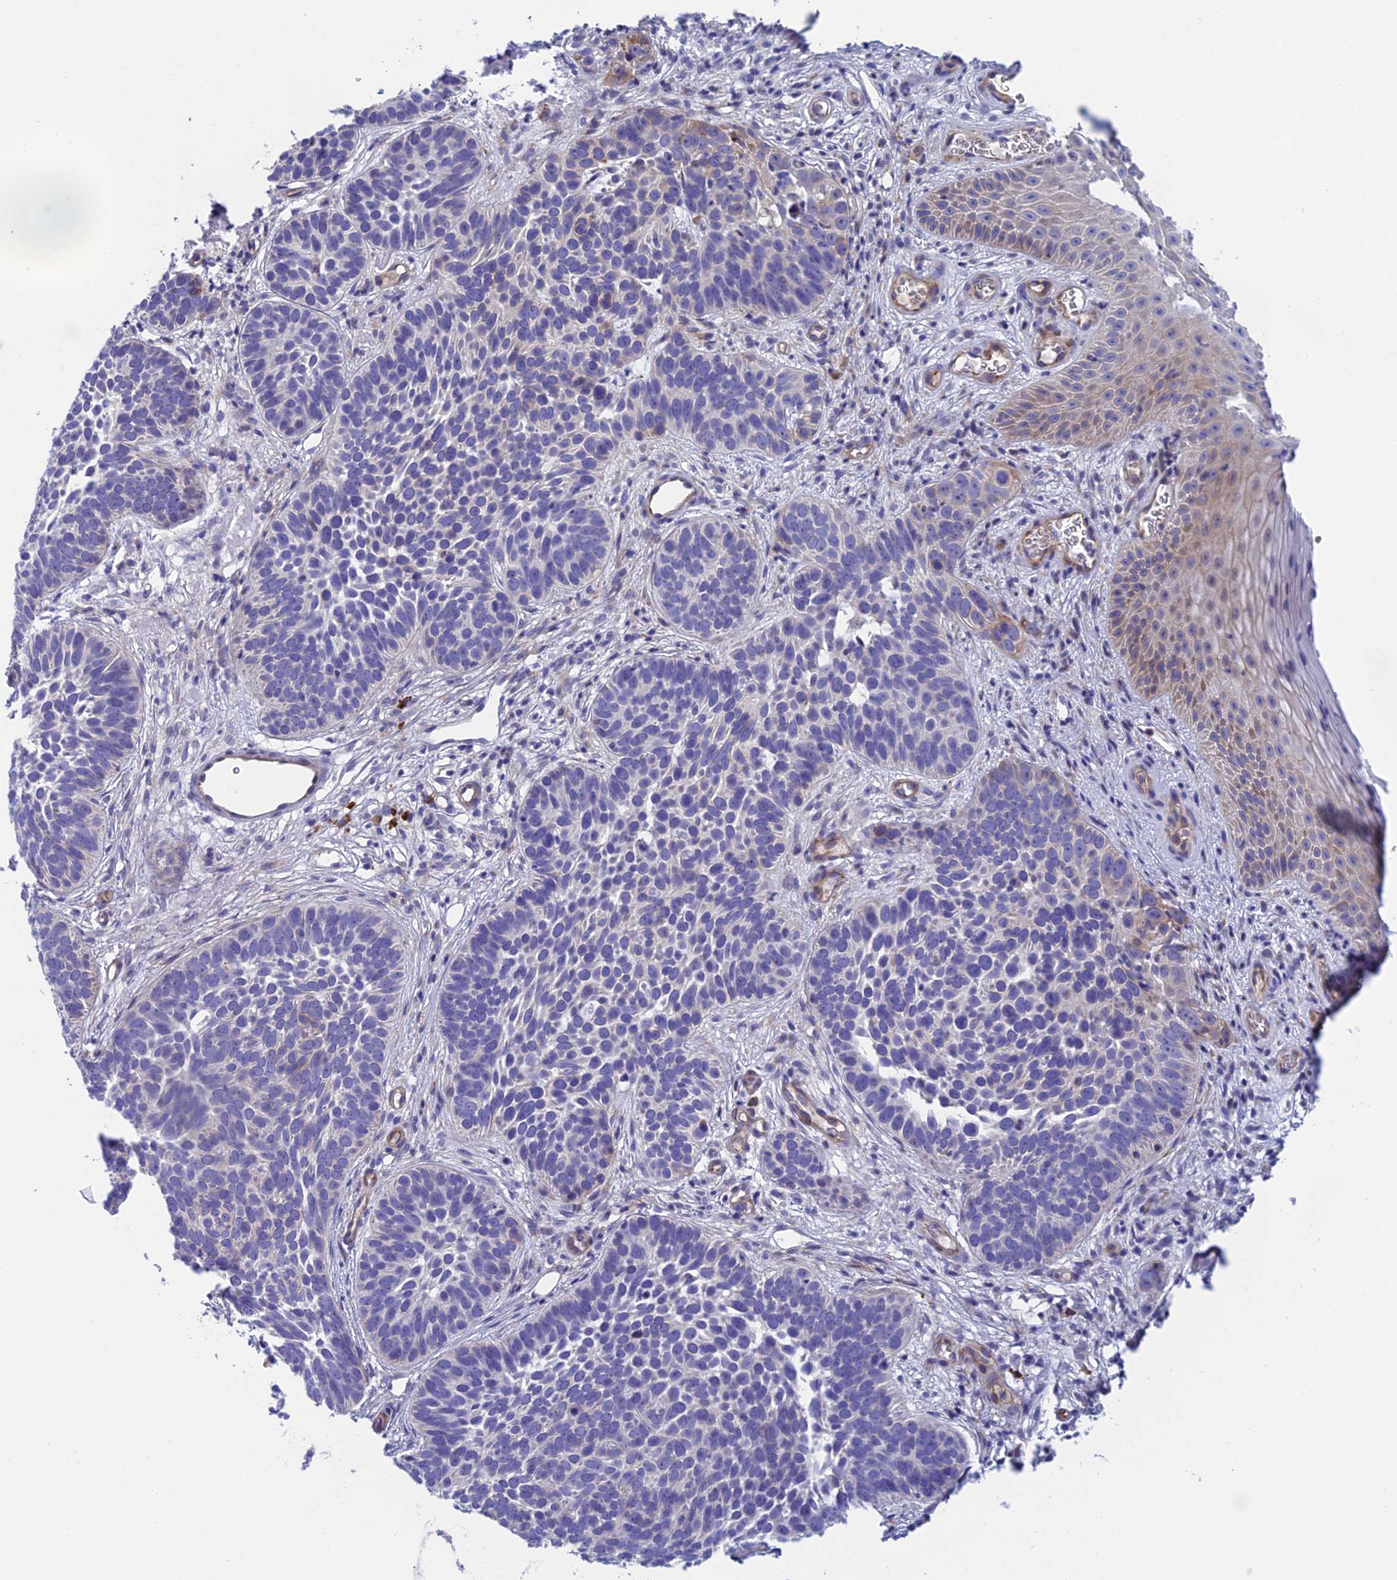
{"staining": {"intensity": "negative", "quantity": "none", "location": "none"}, "tissue": "skin cancer", "cell_type": "Tumor cells", "image_type": "cancer", "snomed": [{"axis": "morphology", "description": "Basal cell carcinoma"}, {"axis": "topography", "description": "Skin"}], "caption": "IHC histopathology image of human basal cell carcinoma (skin) stained for a protein (brown), which shows no positivity in tumor cells.", "gene": "MACIR", "patient": {"sex": "male", "age": 89}}